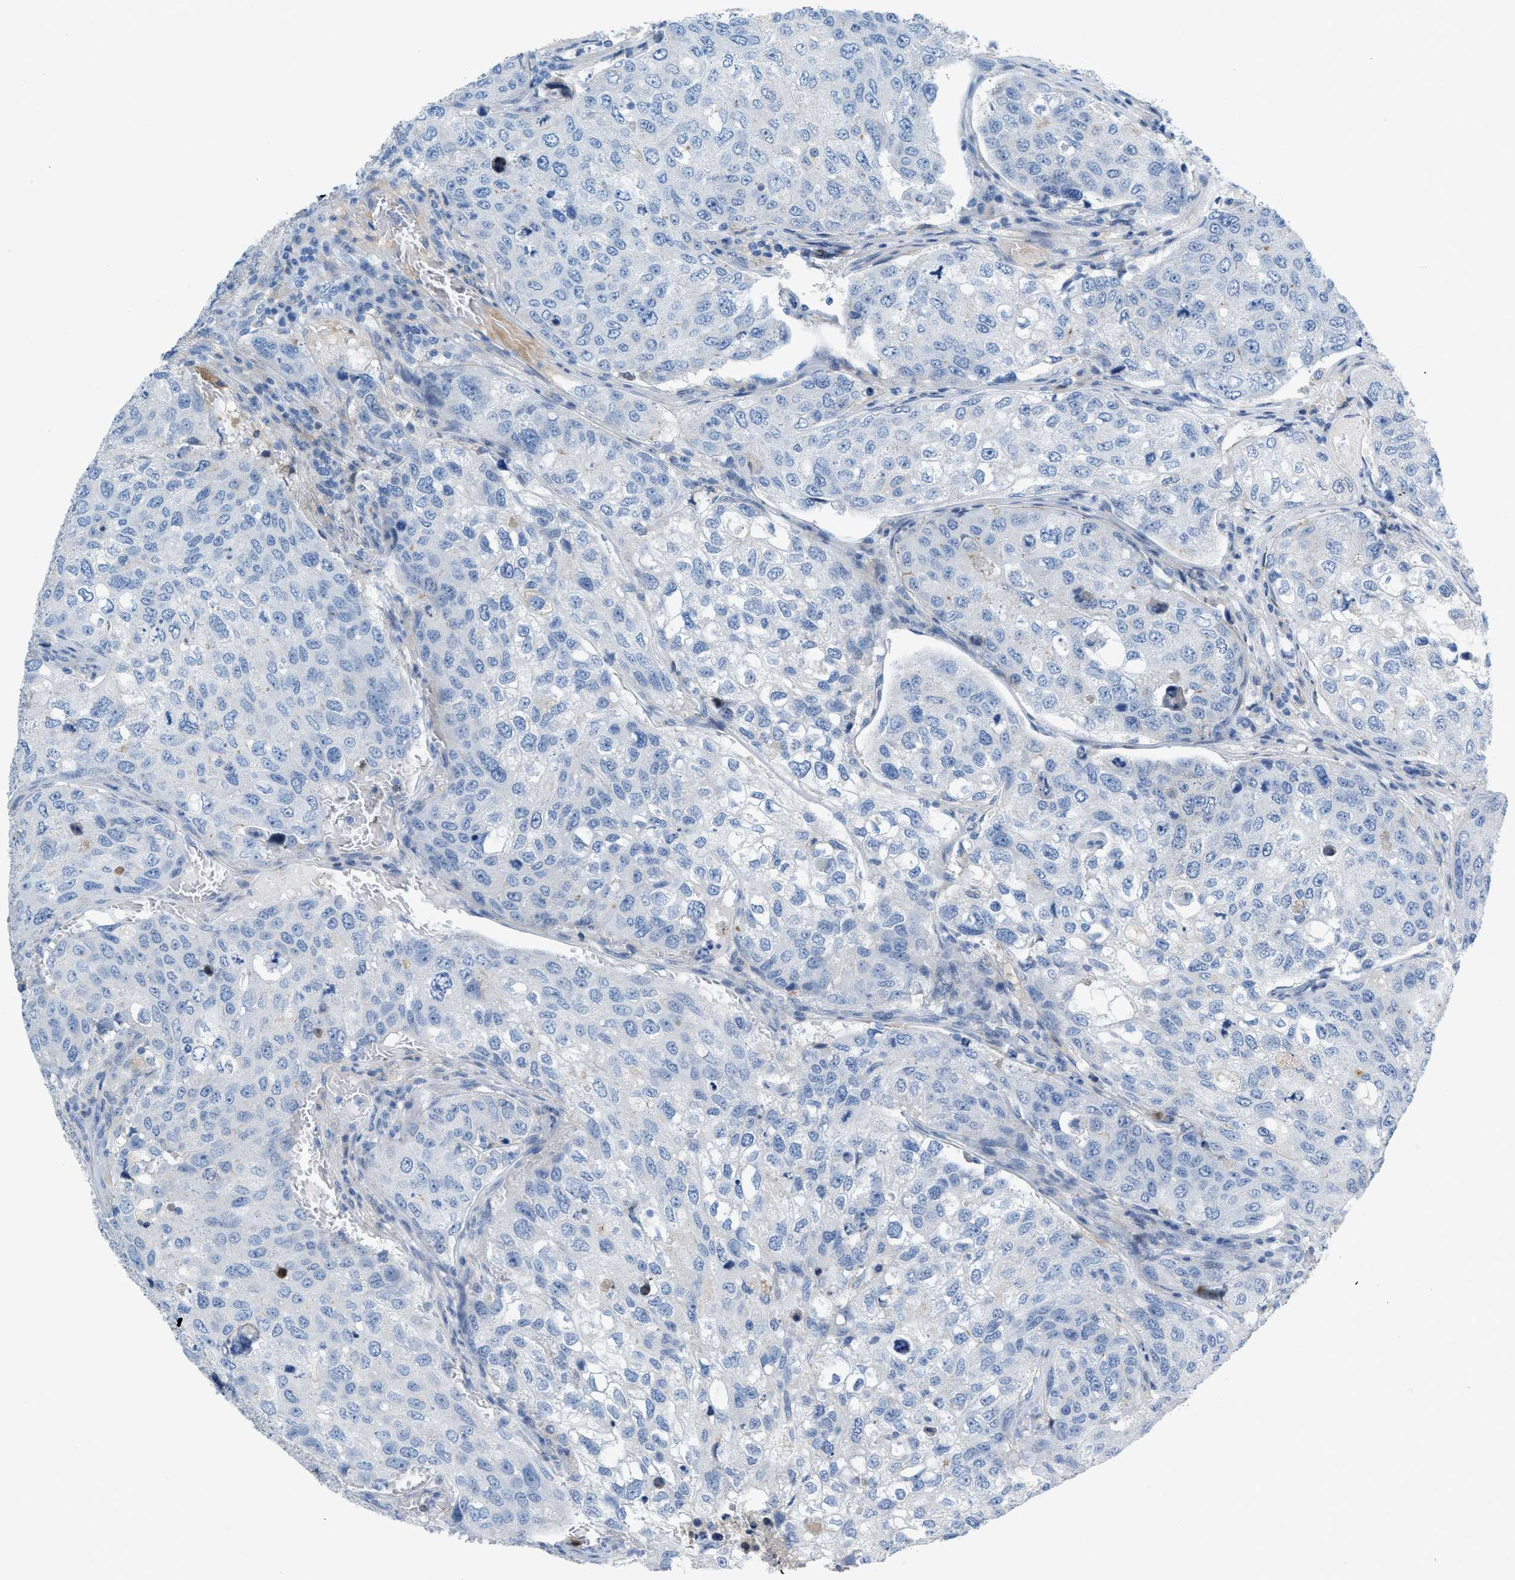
{"staining": {"intensity": "negative", "quantity": "none", "location": "none"}, "tissue": "urothelial cancer", "cell_type": "Tumor cells", "image_type": "cancer", "snomed": [{"axis": "morphology", "description": "Urothelial carcinoma, High grade"}, {"axis": "topography", "description": "Lymph node"}, {"axis": "topography", "description": "Urinary bladder"}], "caption": "Immunohistochemical staining of high-grade urothelial carcinoma displays no significant expression in tumor cells.", "gene": "CRB3", "patient": {"sex": "male", "age": 51}}